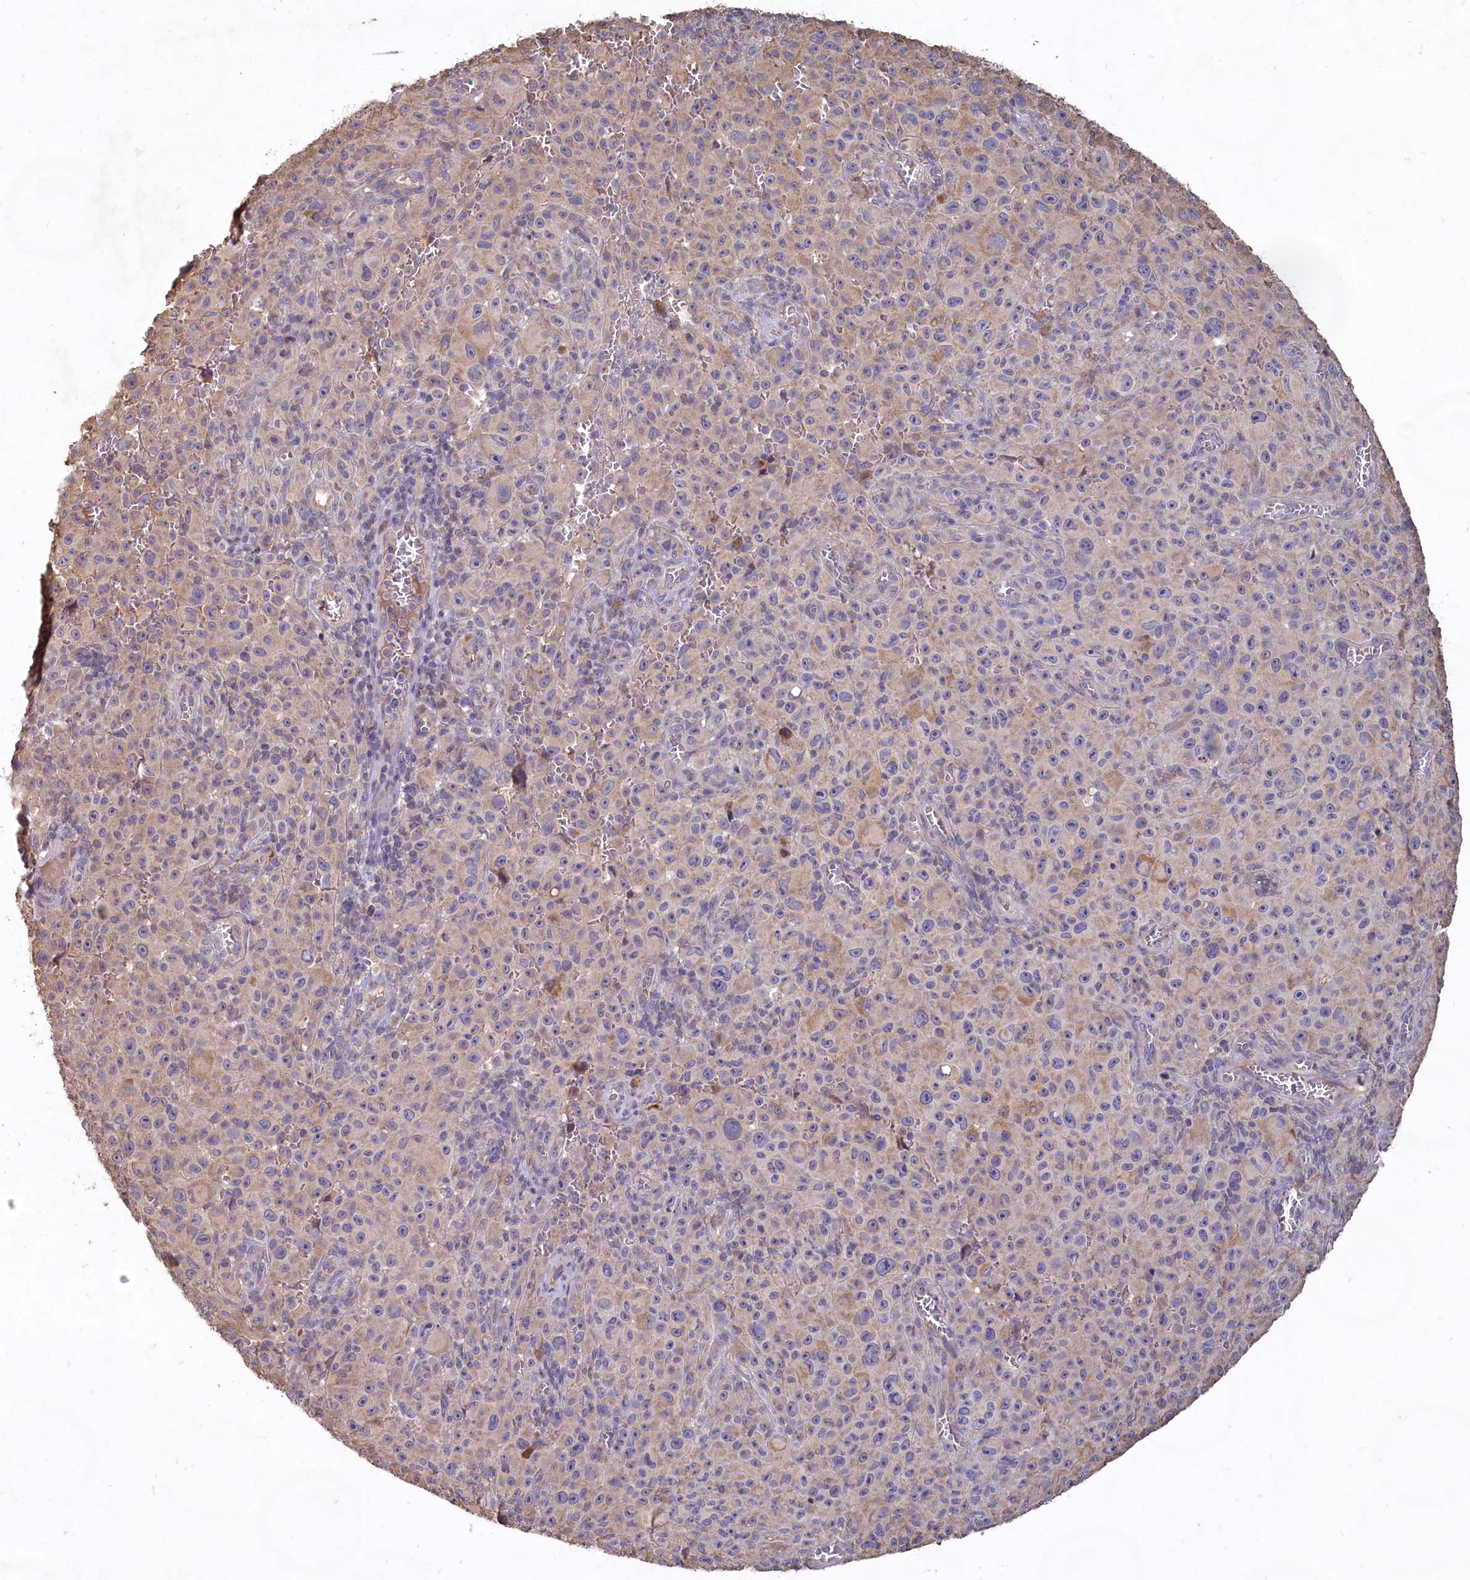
{"staining": {"intensity": "weak", "quantity": "<25%", "location": "cytoplasmic/membranous"}, "tissue": "melanoma", "cell_type": "Tumor cells", "image_type": "cancer", "snomed": [{"axis": "morphology", "description": "Malignant melanoma, NOS"}, {"axis": "topography", "description": "Skin"}], "caption": "Photomicrograph shows no protein expression in tumor cells of melanoma tissue.", "gene": "FUNDC1", "patient": {"sex": "female", "age": 82}}